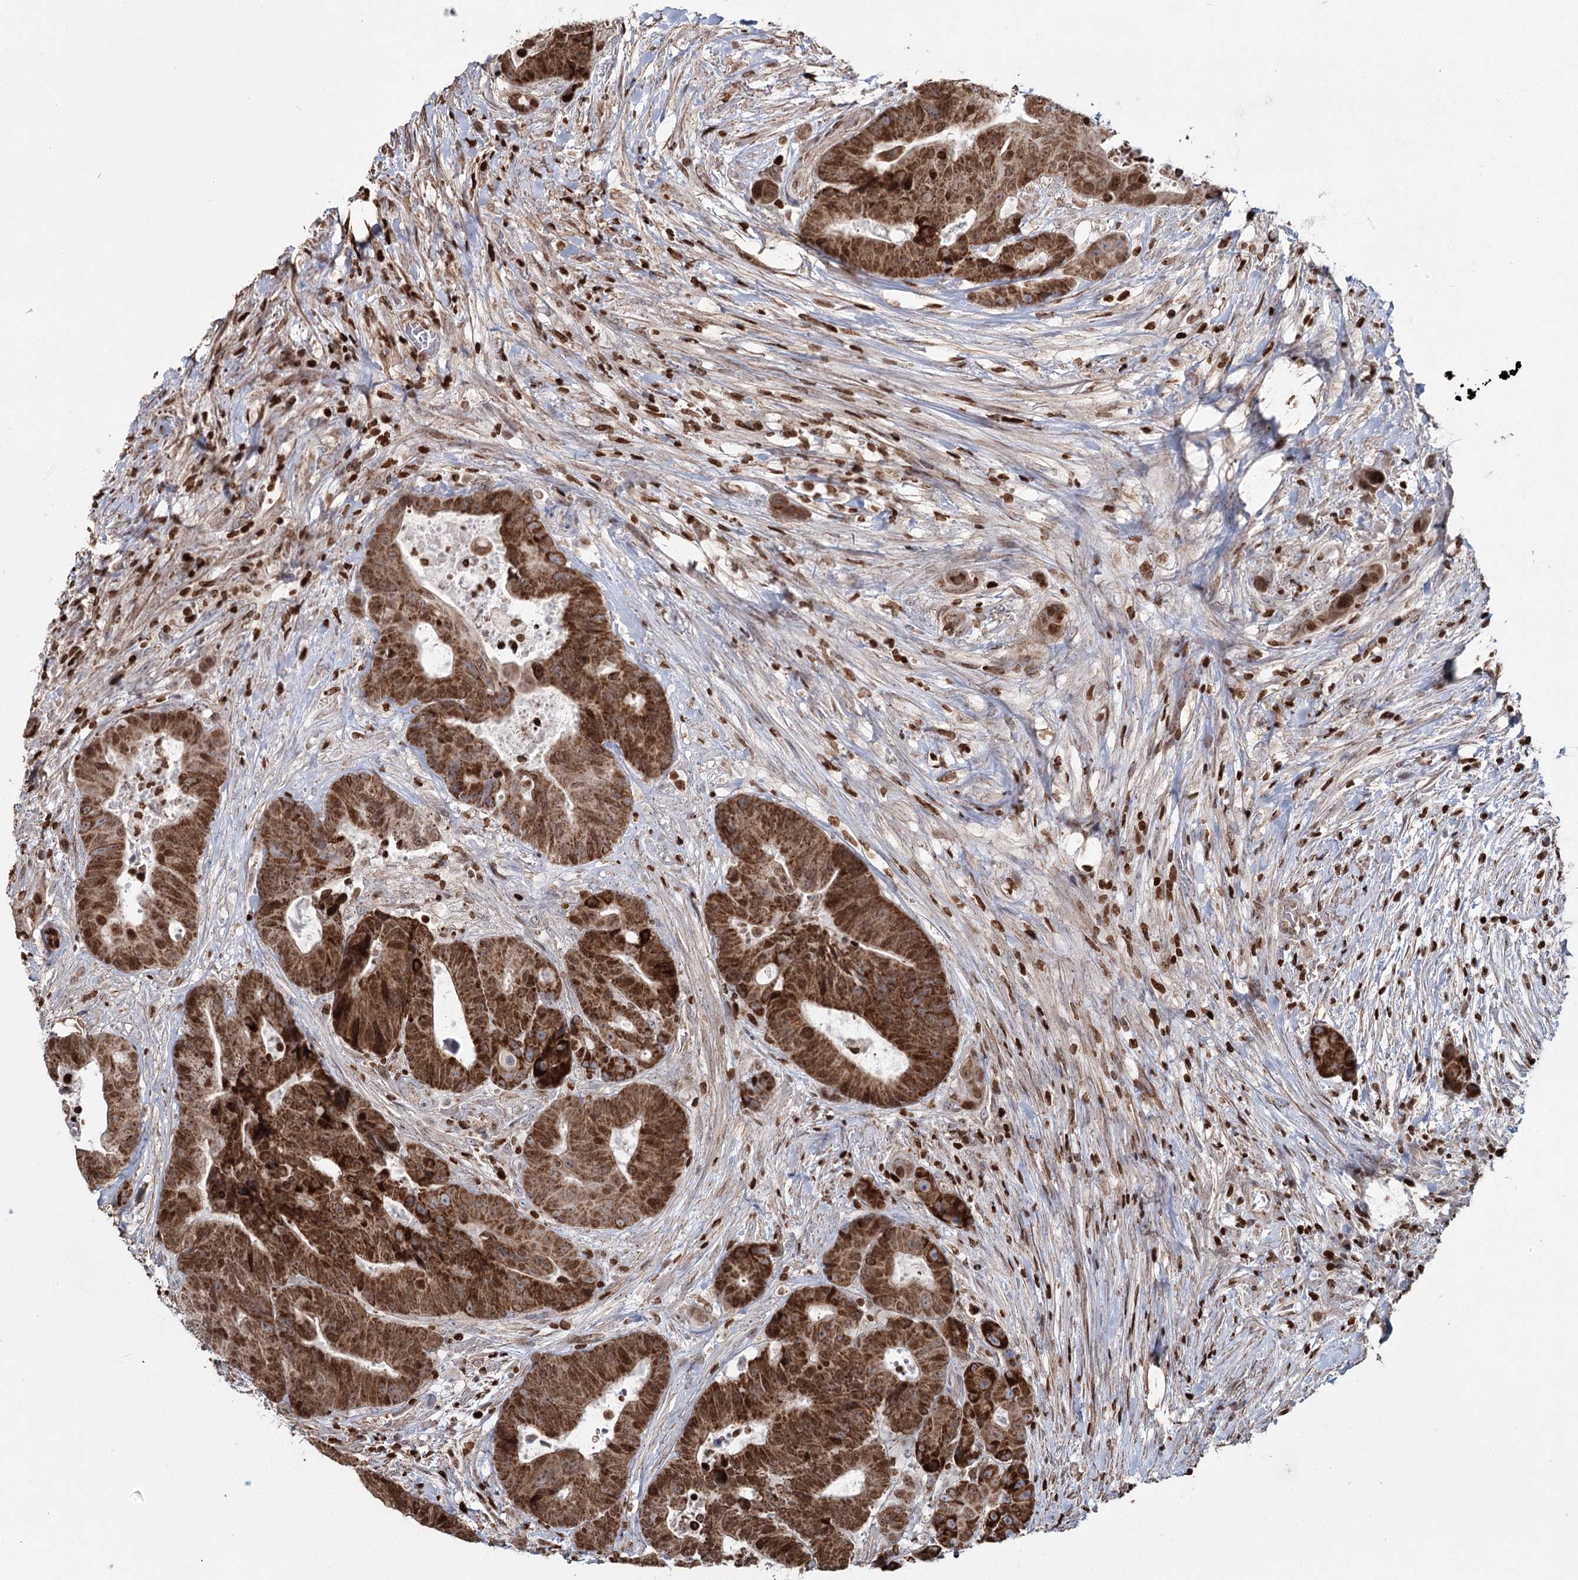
{"staining": {"intensity": "strong", "quantity": ">75%", "location": "cytoplasmic/membranous,nuclear"}, "tissue": "colorectal cancer", "cell_type": "Tumor cells", "image_type": "cancer", "snomed": [{"axis": "morphology", "description": "Adenocarcinoma, NOS"}, {"axis": "topography", "description": "Rectum"}], "caption": "Immunohistochemical staining of colorectal adenocarcinoma demonstrates high levels of strong cytoplasmic/membranous and nuclear protein expression in about >75% of tumor cells.", "gene": "PDHX", "patient": {"sex": "male", "age": 69}}